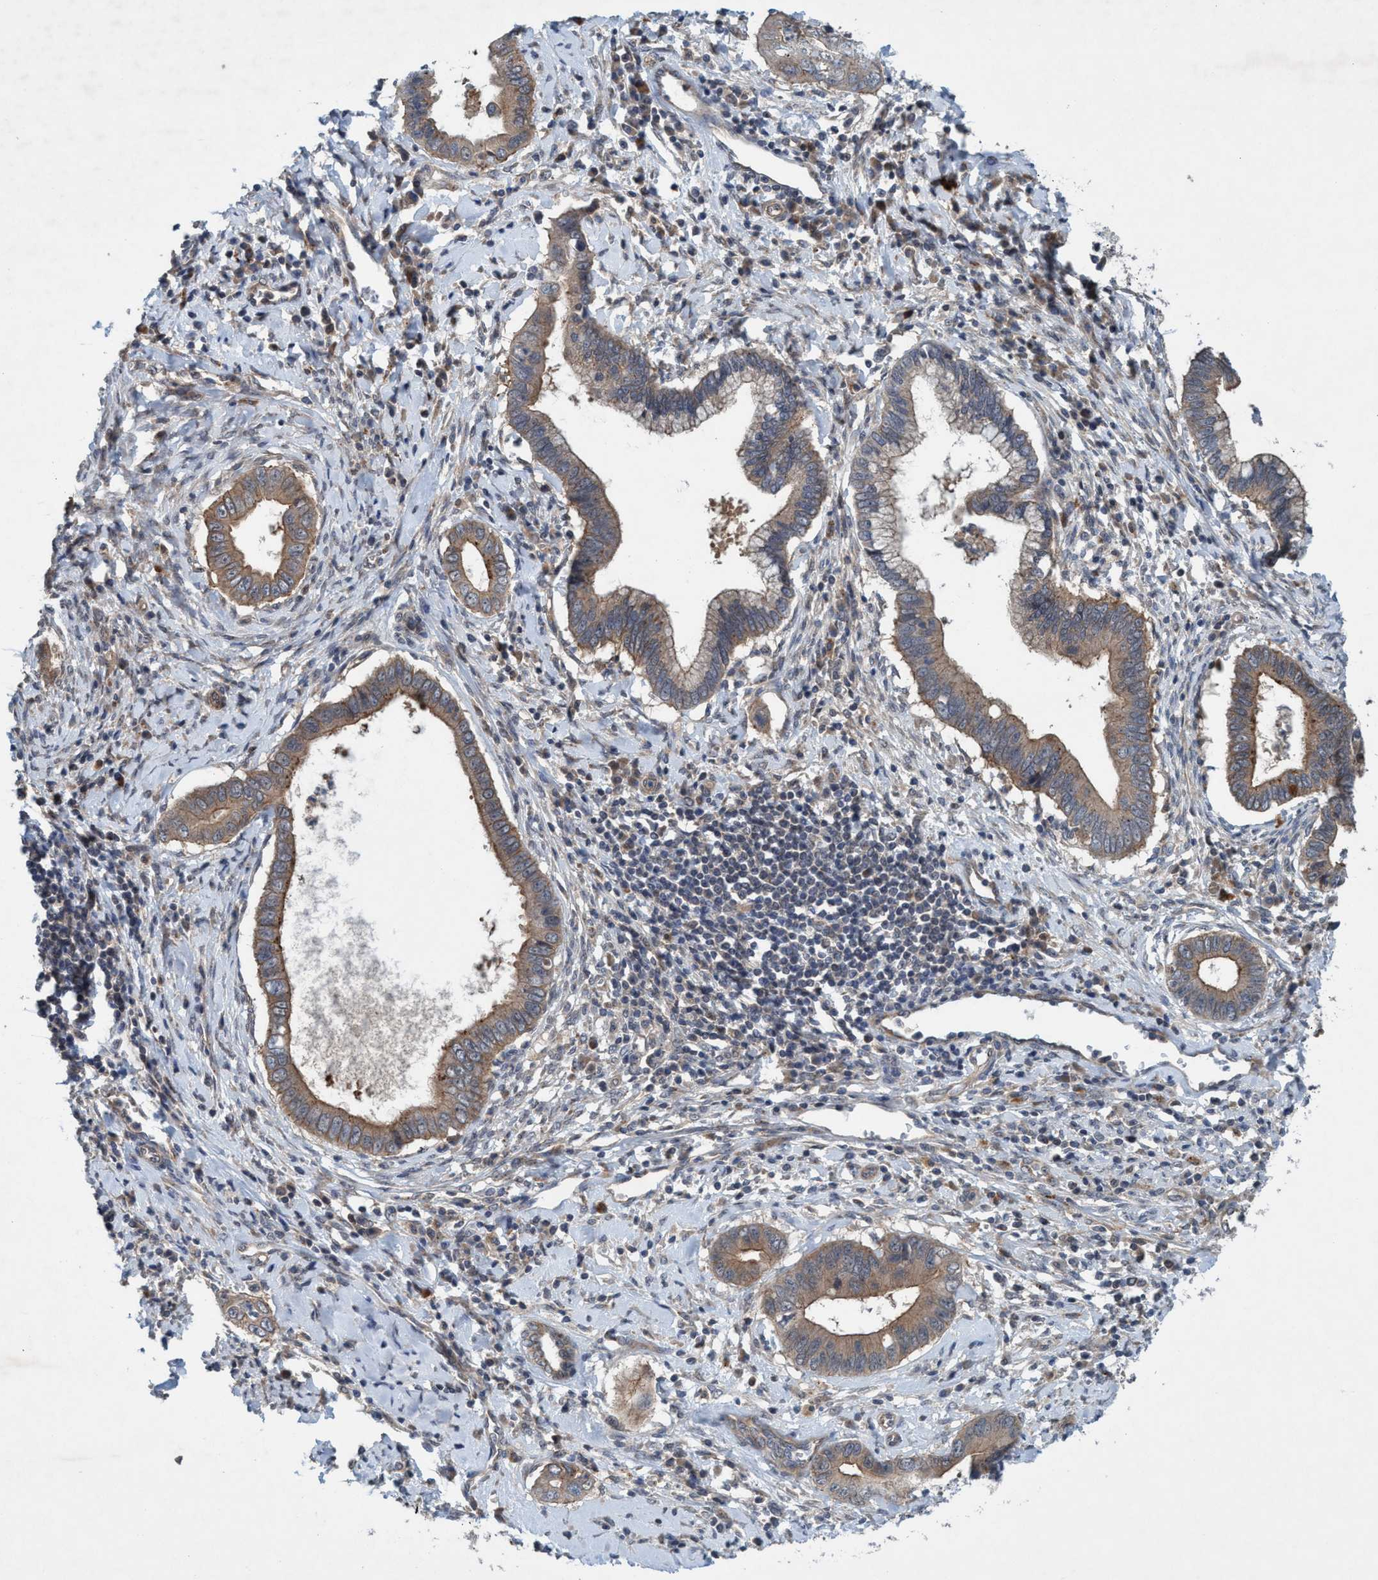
{"staining": {"intensity": "weak", "quantity": ">75%", "location": "cytoplasmic/membranous"}, "tissue": "cervical cancer", "cell_type": "Tumor cells", "image_type": "cancer", "snomed": [{"axis": "morphology", "description": "Adenocarcinoma, NOS"}, {"axis": "topography", "description": "Cervix"}], "caption": "Immunohistochemistry (IHC) photomicrograph of human cervical cancer stained for a protein (brown), which shows low levels of weak cytoplasmic/membranous staining in about >75% of tumor cells.", "gene": "TRIM65", "patient": {"sex": "female", "age": 44}}